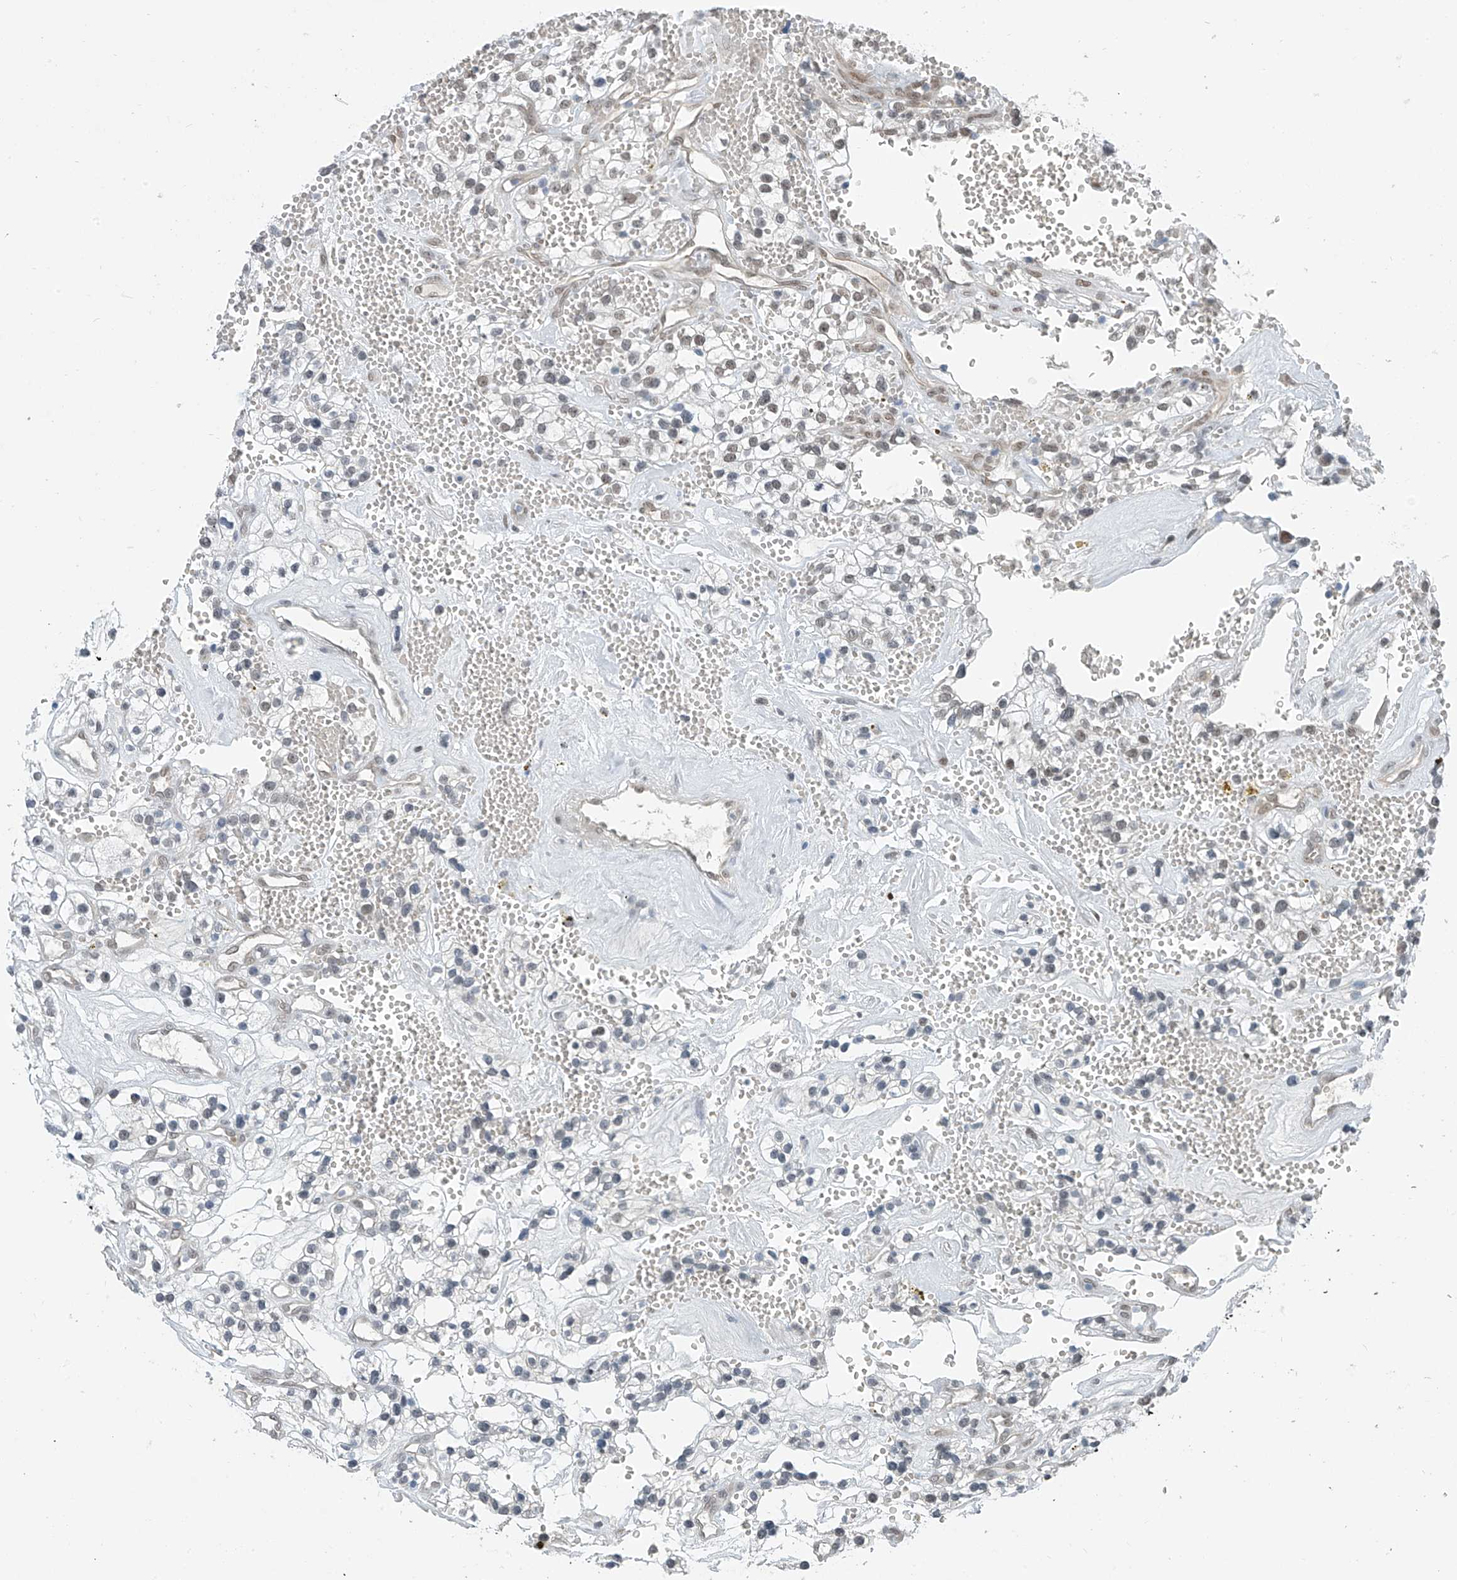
{"staining": {"intensity": "weak", "quantity": "25%-75%", "location": "nuclear"}, "tissue": "renal cancer", "cell_type": "Tumor cells", "image_type": "cancer", "snomed": [{"axis": "morphology", "description": "Adenocarcinoma, NOS"}, {"axis": "topography", "description": "Kidney"}], "caption": "Immunohistochemical staining of renal adenocarcinoma exhibits weak nuclear protein staining in approximately 25%-75% of tumor cells.", "gene": "MCM9", "patient": {"sex": "female", "age": 57}}